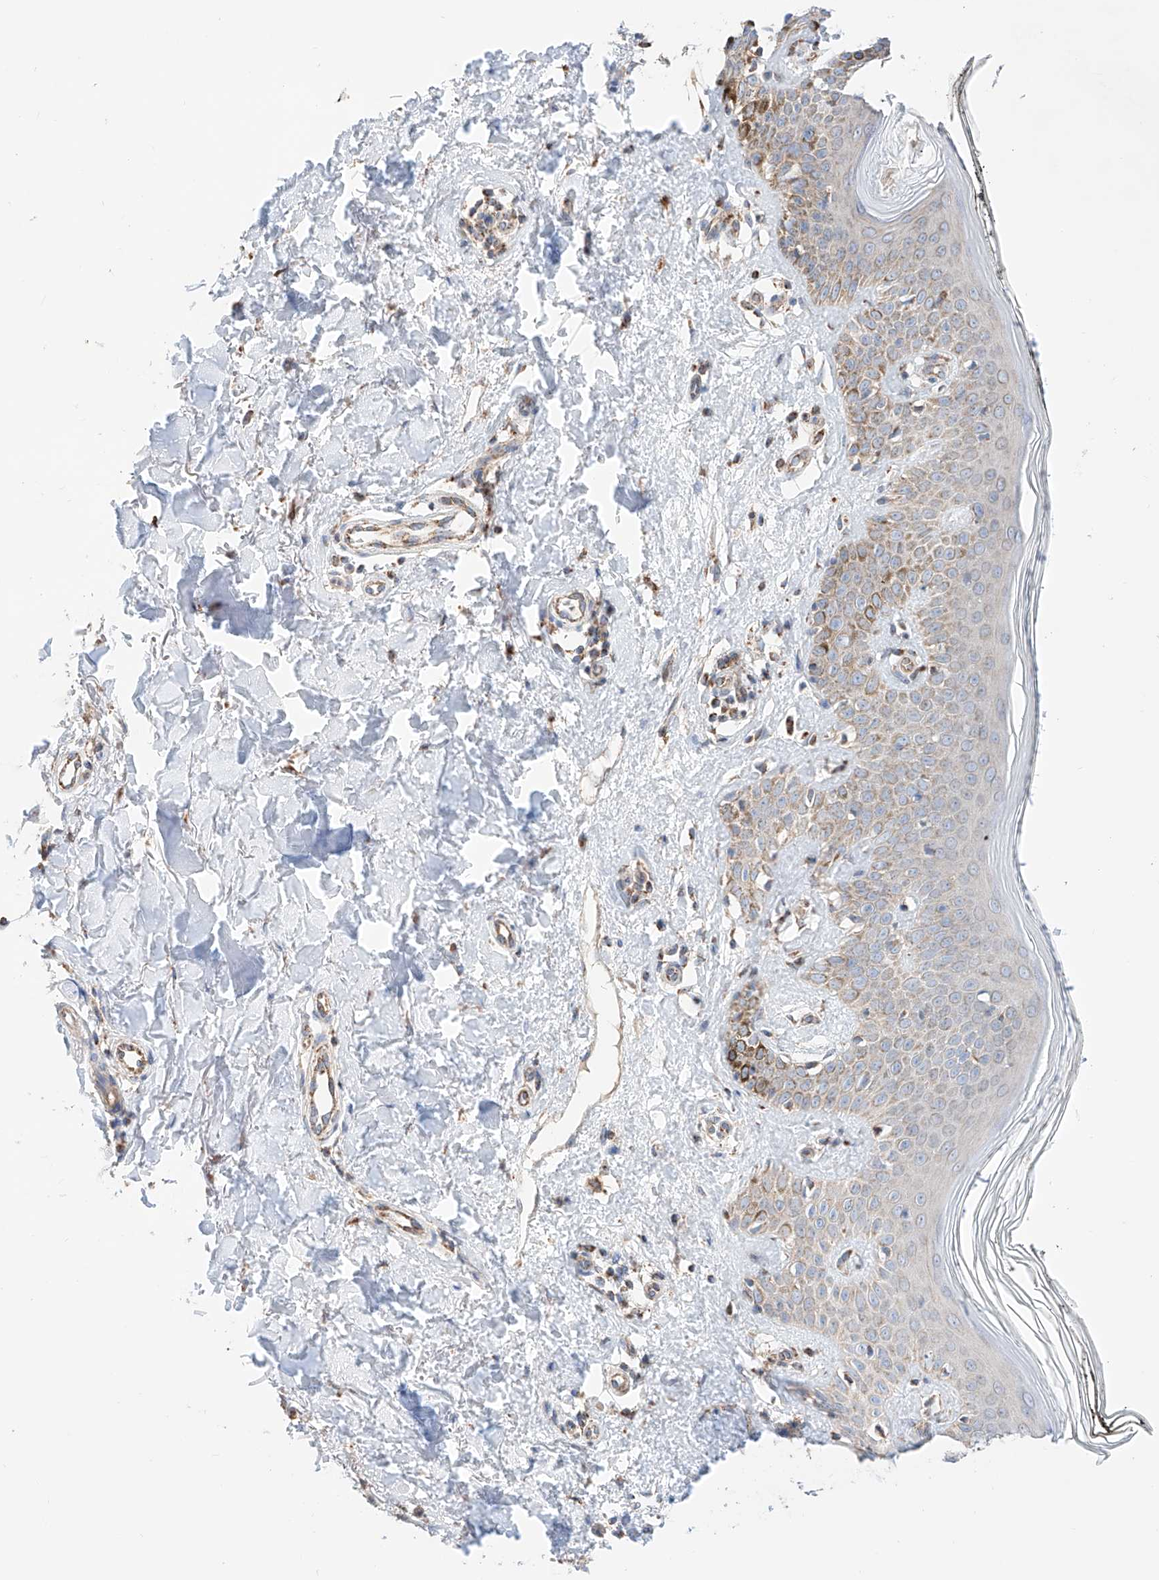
{"staining": {"intensity": "weak", "quantity": ">75%", "location": "cytoplasmic/membranous"}, "tissue": "skin", "cell_type": "Fibroblasts", "image_type": "normal", "snomed": [{"axis": "morphology", "description": "Normal tissue, NOS"}, {"axis": "topography", "description": "Skin"}], "caption": "Immunohistochemistry (IHC) of benign skin displays low levels of weak cytoplasmic/membranous staining in approximately >75% of fibroblasts.", "gene": "KTI12", "patient": {"sex": "female", "age": 64}}